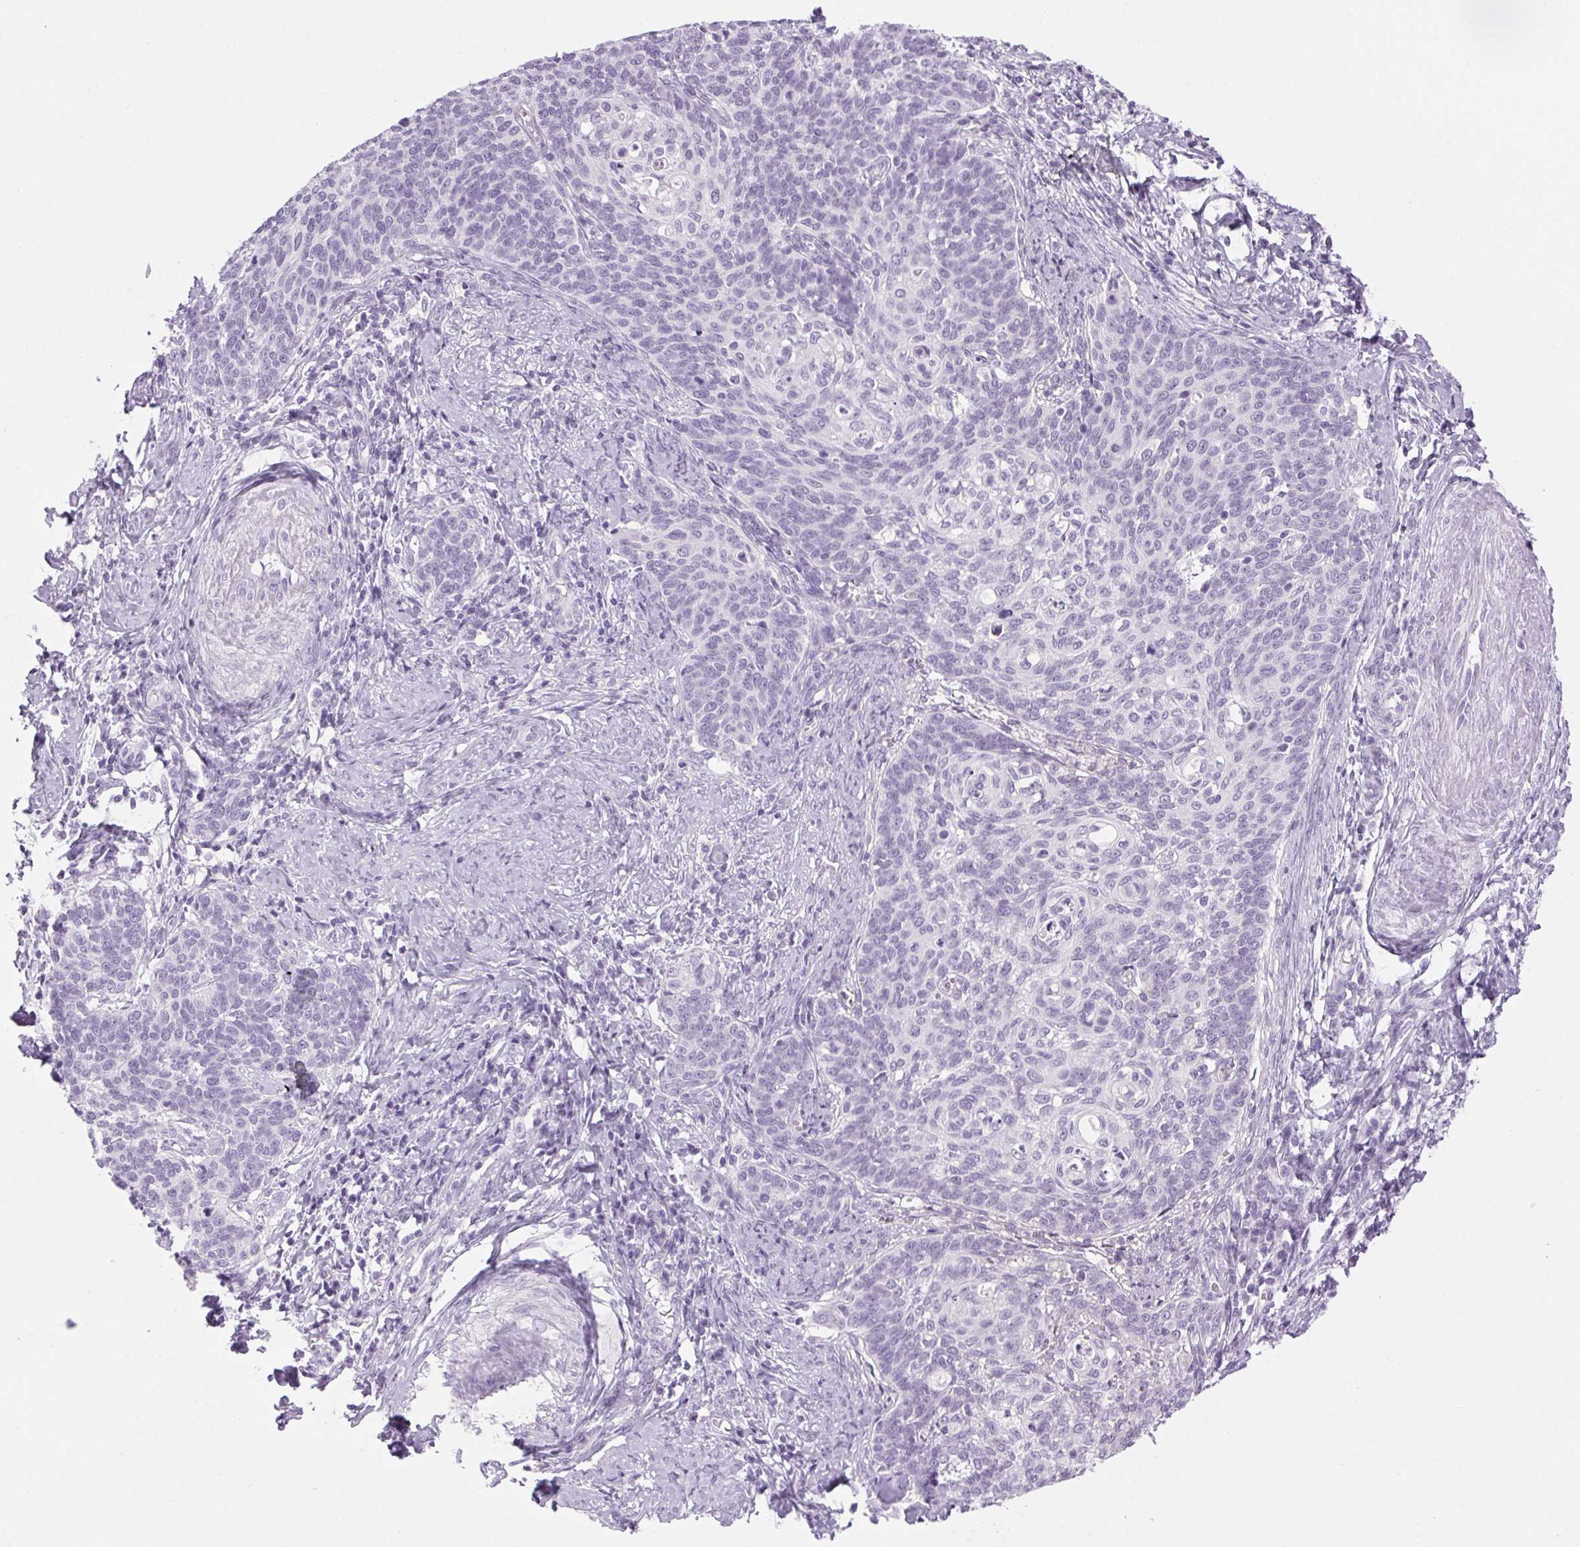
{"staining": {"intensity": "negative", "quantity": "none", "location": "none"}, "tissue": "cervical cancer", "cell_type": "Tumor cells", "image_type": "cancer", "snomed": [{"axis": "morphology", "description": "Normal tissue, NOS"}, {"axis": "morphology", "description": "Squamous cell carcinoma, NOS"}, {"axis": "topography", "description": "Cervix"}], "caption": "A histopathology image of cervical cancer stained for a protein reveals no brown staining in tumor cells. The staining was performed using DAB (3,3'-diaminobenzidine) to visualize the protein expression in brown, while the nuclei were stained in blue with hematoxylin (Magnification: 20x).", "gene": "LRP2", "patient": {"sex": "female", "age": 39}}